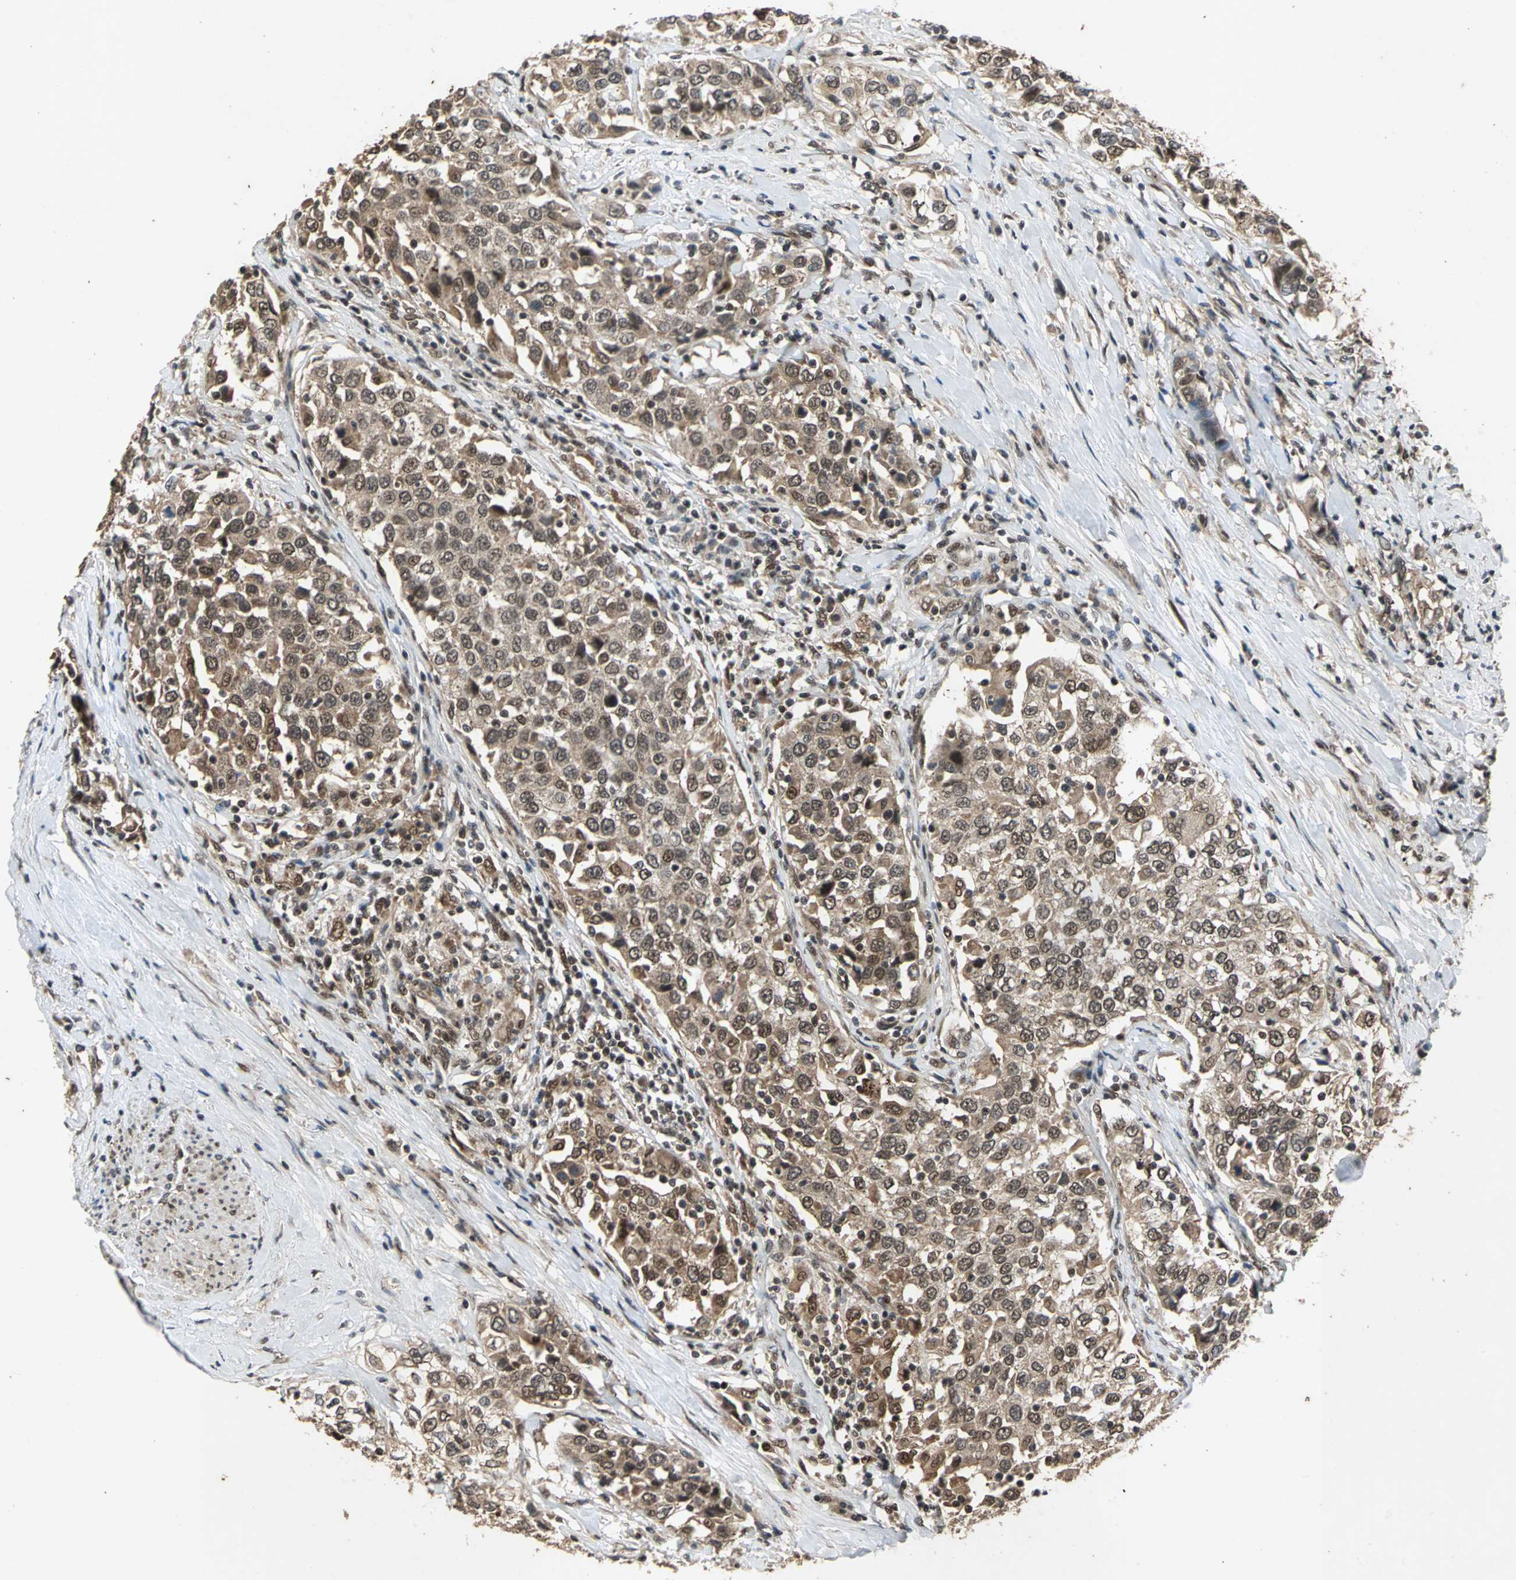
{"staining": {"intensity": "moderate", "quantity": "25%-75%", "location": "cytoplasmic/membranous"}, "tissue": "urothelial cancer", "cell_type": "Tumor cells", "image_type": "cancer", "snomed": [{"axis": "morphology", "description": "Urothelial carcinoma, High grade"}, {"axis": "topography", "description": "Urinary bladder"}], "caption": "DAB immunohistochemical staining of urothelial cancer reveals moderate cytoplasmic/membranous protein positivity in approximately 25%-75% of tumor cells. (IHC, brightfield microscopy, high magnification).", "gene": "NOTCH3", "patient": {"sex": "female", "age": 80}}